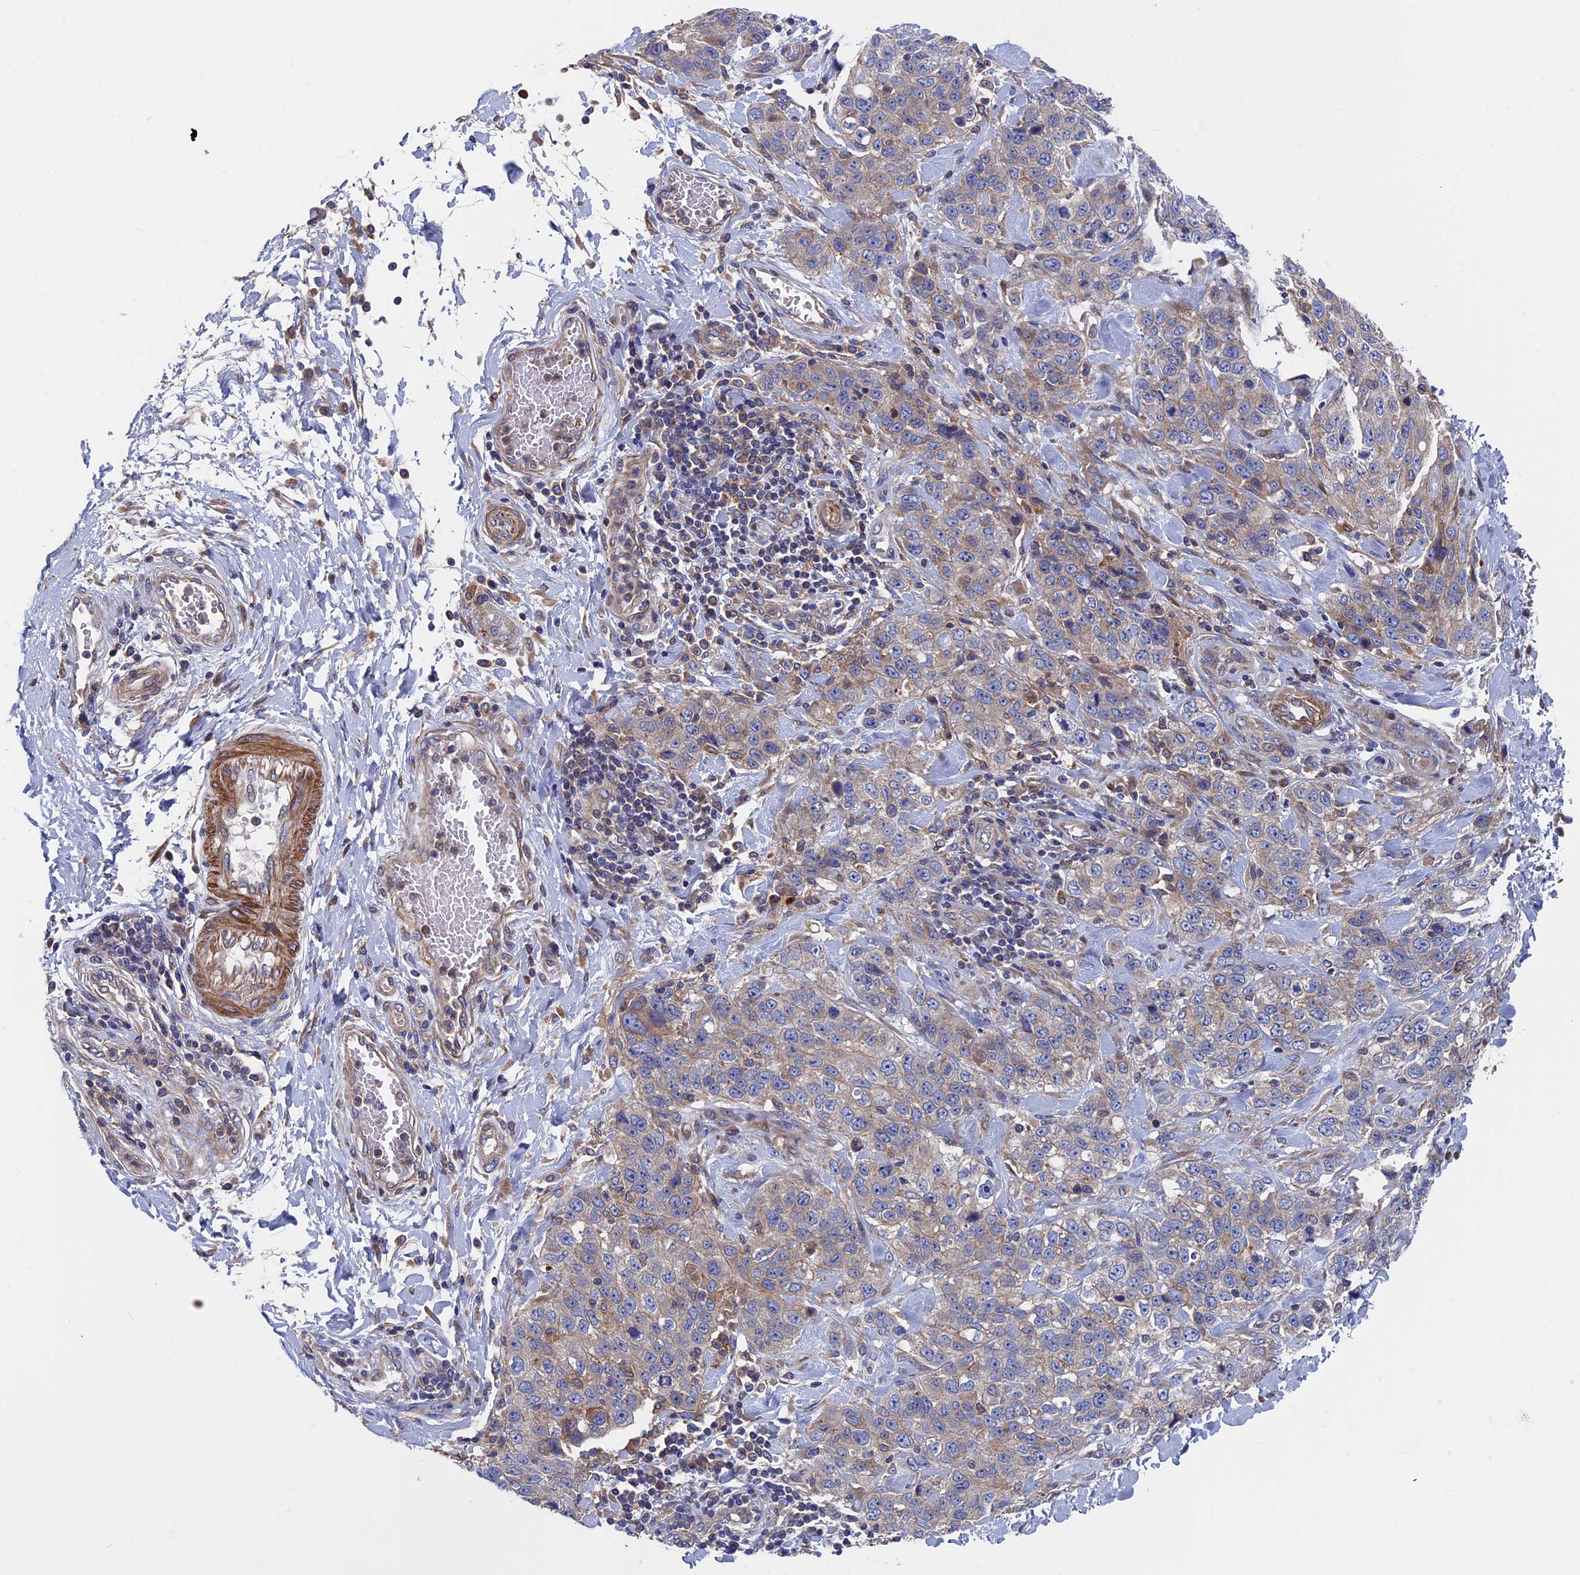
{"staining": {"intensity": "weak", "quantity": "25%-75%", "location": "cytoplasmic/membranous"}, "tissue": "stomach cancer", "cell_type": "Tumor cells", "image_type": "cancer", "snomed": [{"axis": "morphology", "description": "Adenocarcinoma, NOS"}, {"axis": "topography", "description": "Stomach"}], "caption": "Stomach cancer tissue displays weak cytoplasmic/membranous positivity in approximately 25%-75% of tumor cells, visualized by immunohistochemistry.", "gene": "DNAJC3", "patient": {"sex": "male", "age": 48}}